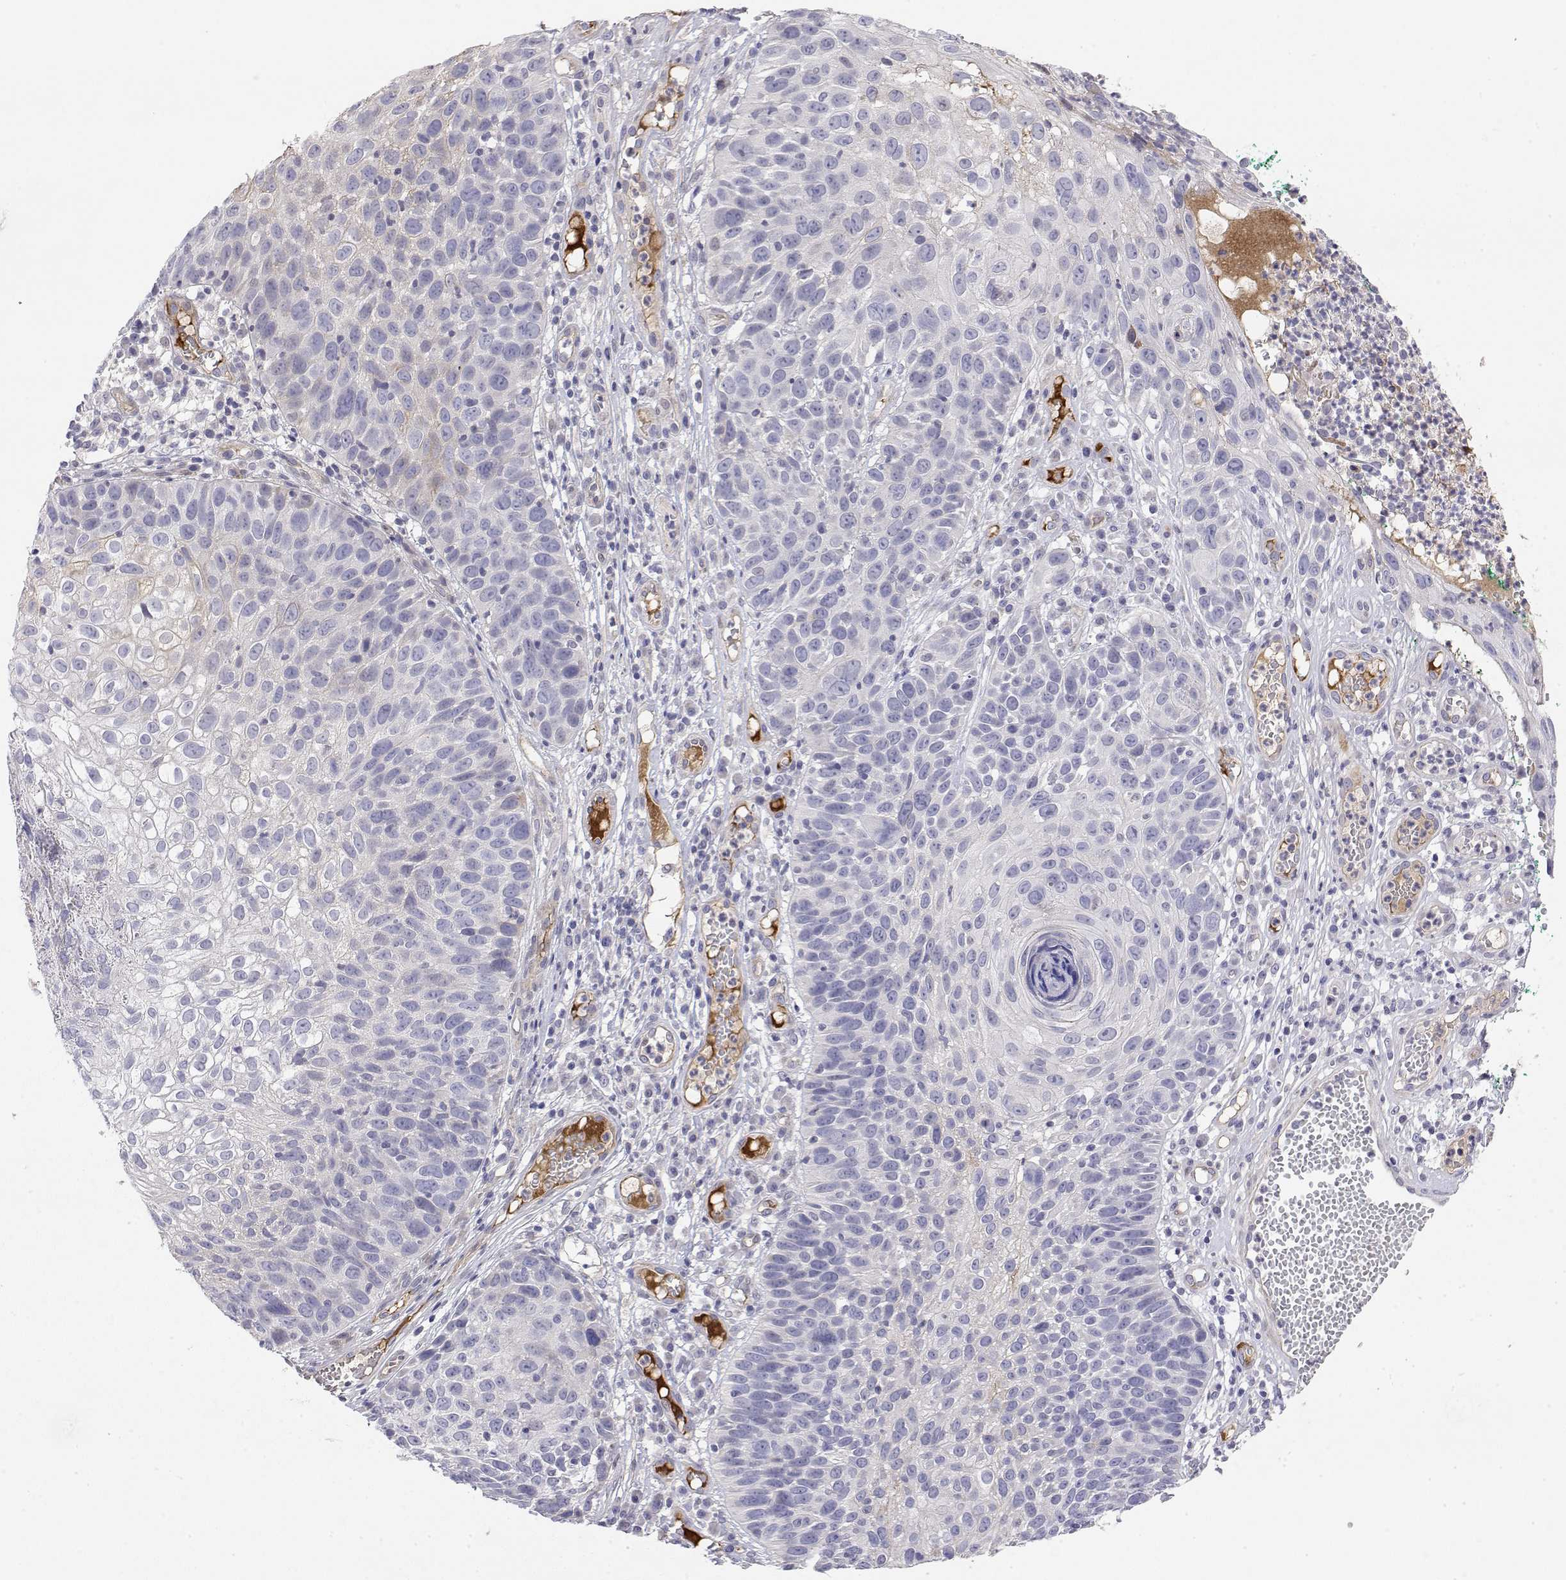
{"staining": {"intensity": "negative", "quantity": "none", "location": "none"}, "tissue": "skin cancer", "cell_type": "Tumor cells", "image_type": "cancer", "snomed": [{"axis": "morphology", "description": "Squamous cell carcinoma, NOS"}, {"axis": "topography", "description": "Skin"}], "caption": "Immunohistochemistry (IHC) of human skin cancer reveals no staining in tumor cells.", "gene": "GGACT", "patient": {"sex": "male", "age": 92}}